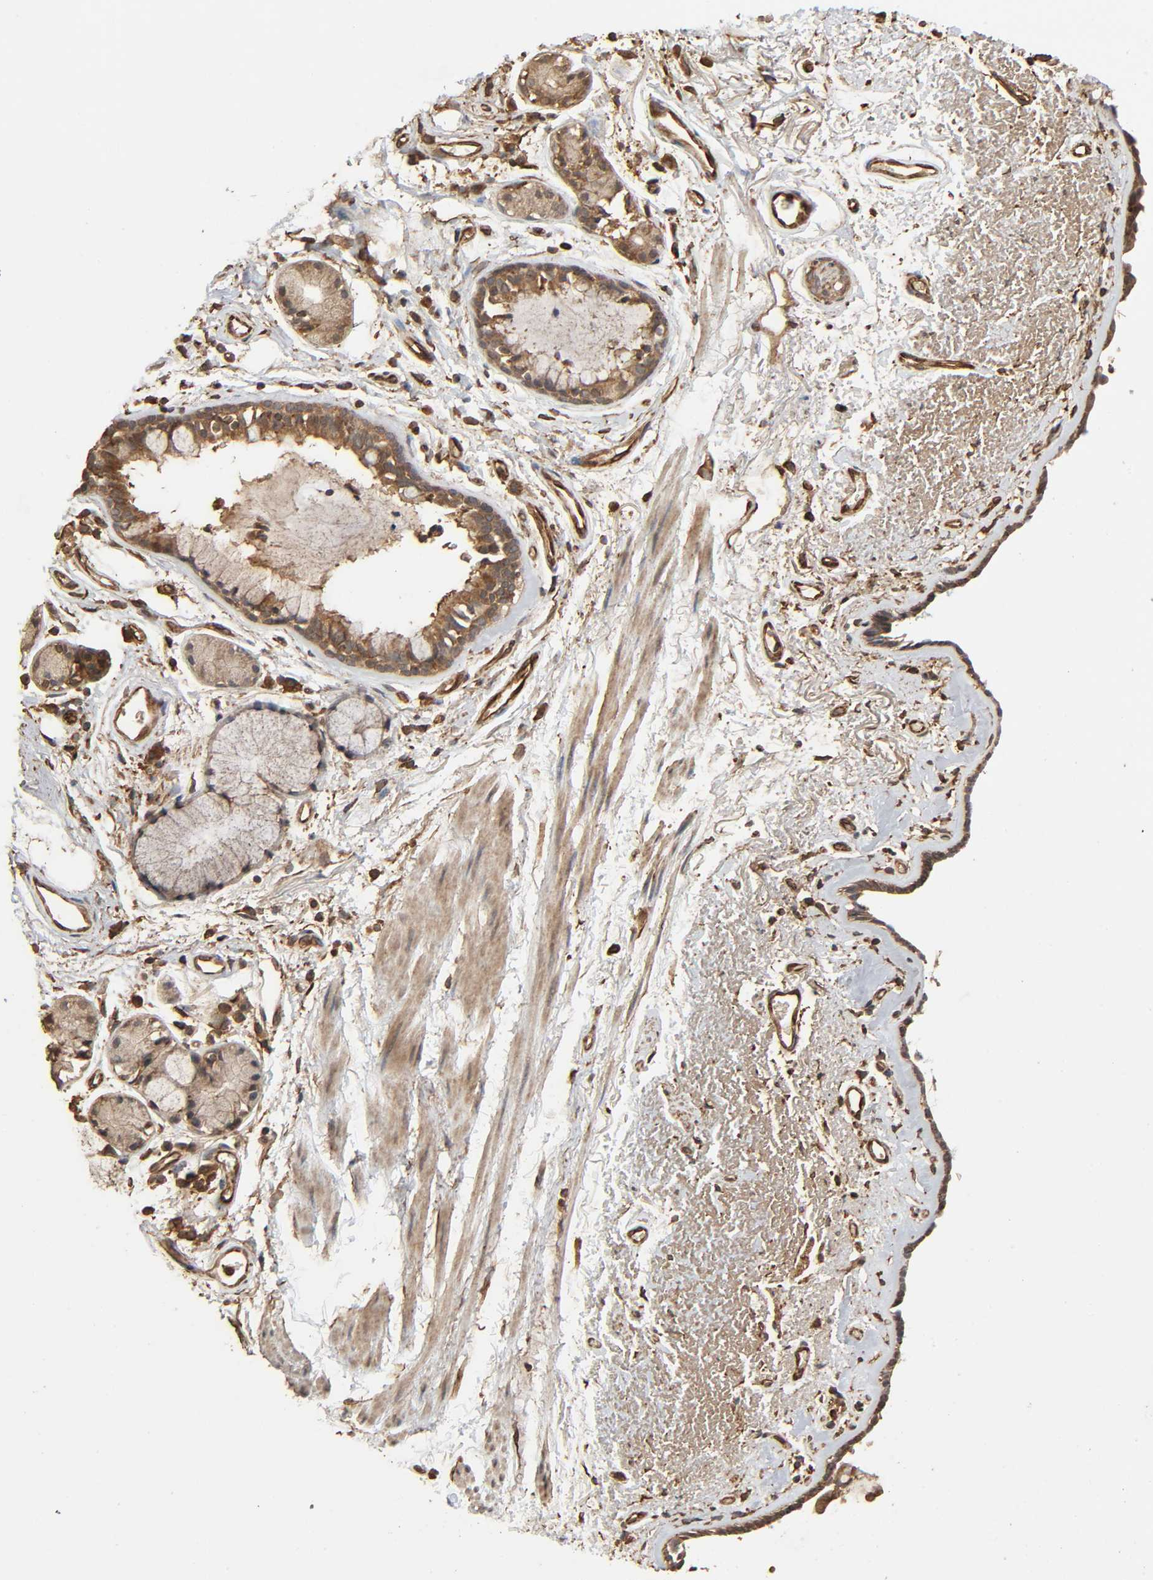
{"staining": {"intensity": "moderate", "quantity": "25%-75%", "location": "cytoplasmic/membranous"}, "tissue": "bronchus", "cell_type": "Respiratory epithelial cells", "image_type": "normal", "snomed": [{"axis": "morphology", "description": "Normal tissue, NOS"}, {"axis": "morphology", "description": "Adenocarcinoma, NOS"}, {"axis": "topography", "description": "Bronchus"}, {"axis": "topography", "description": "Lung"}], "caption": "Protein expression analysis of unremarkable human bronchus reveals moderate cytoplasmic/membranous staining in about 25%-75% of respiratory epithelial cells.", "gene": "RPS6KA6", "patient": {"sex": "male", "age": 71}}